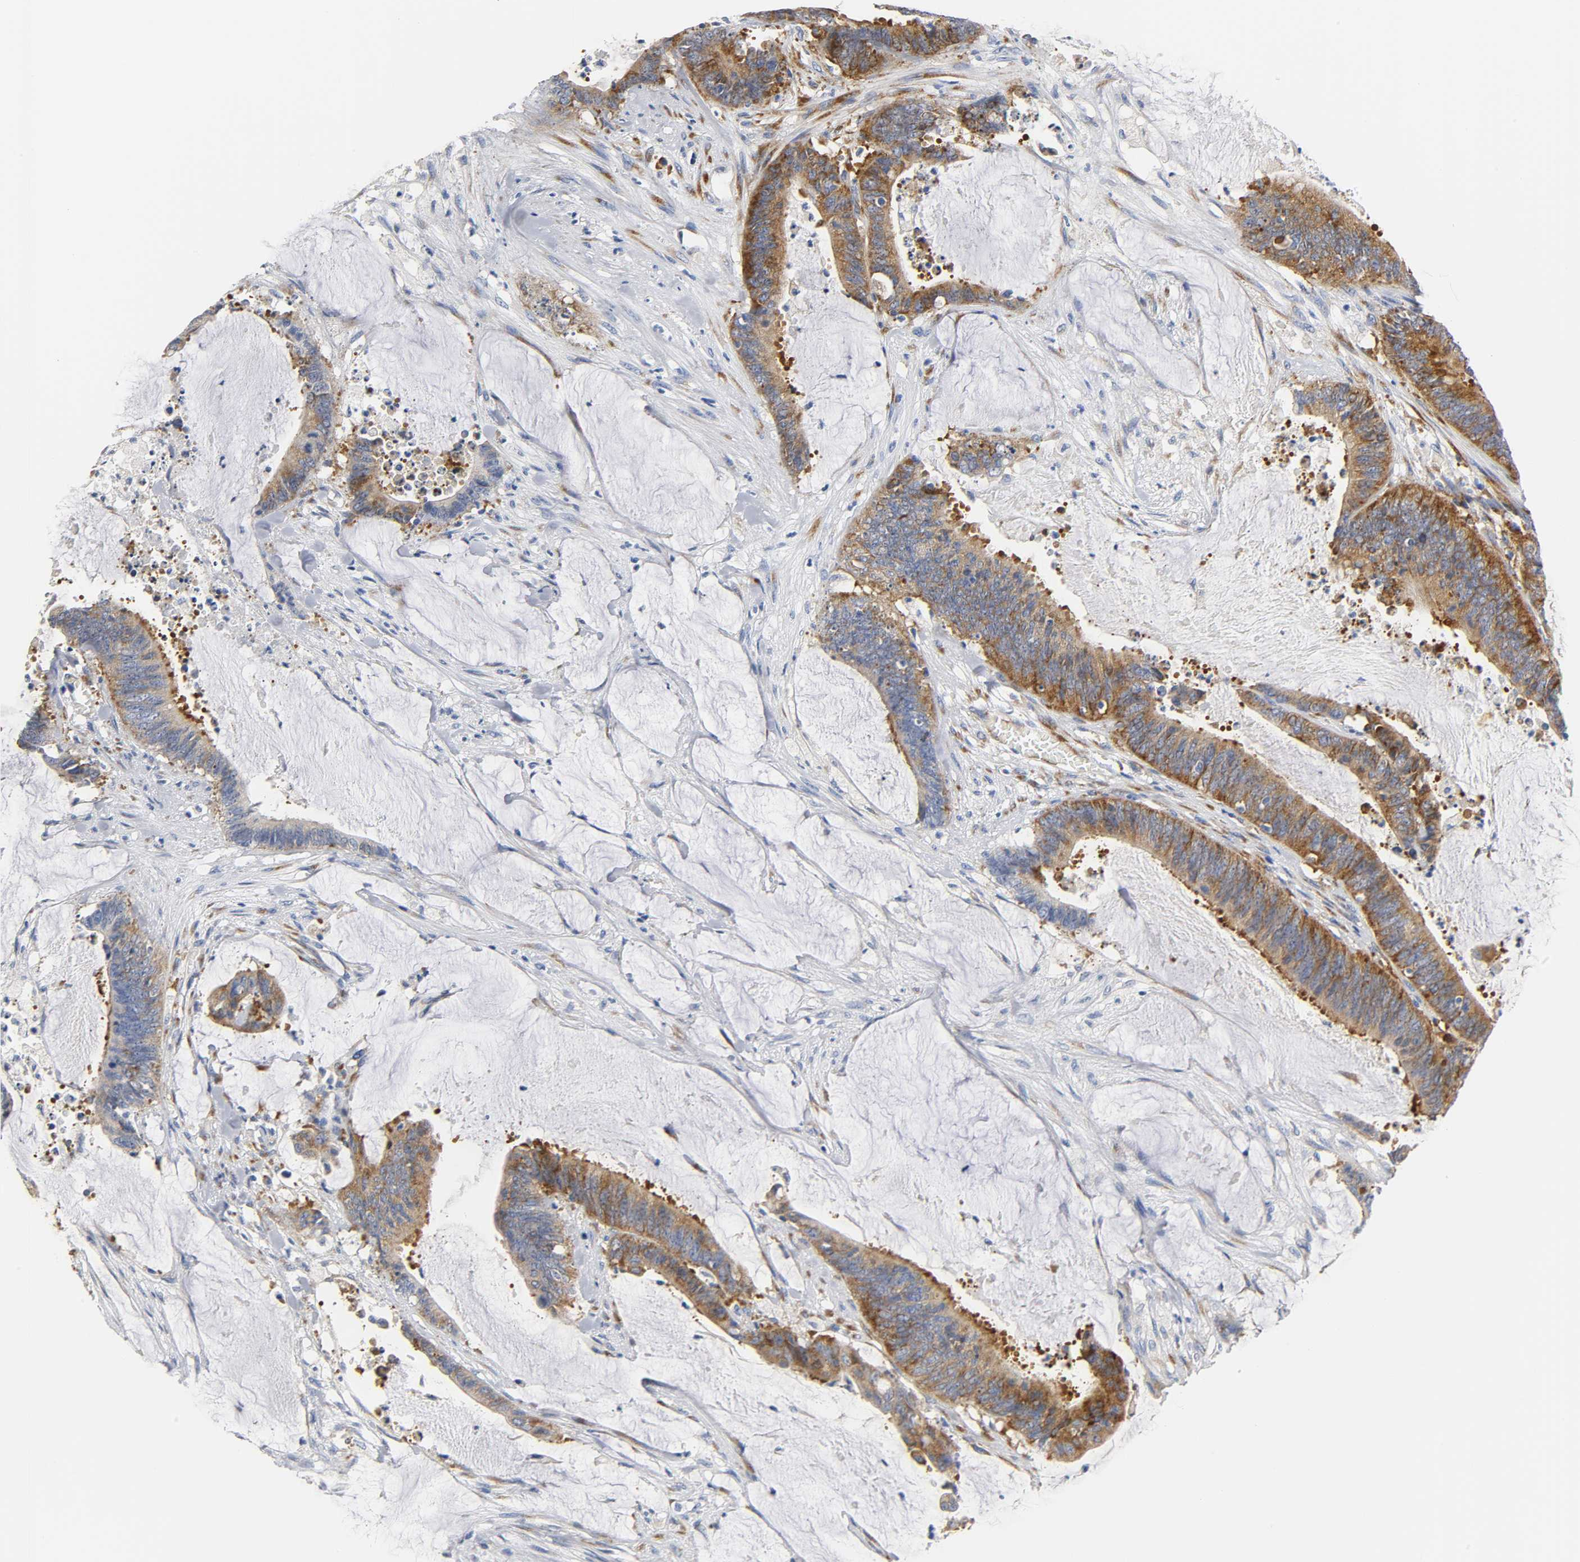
{"staining": {"intensity": "strong", "quantity": ">75%", "location": "cytoplasmic/membranous"}, "tissue": "colorectal cancer", "cell_type": "Tumor cells", "image_type": "cancer", "snomed": [{"axis": "morphology", "description": "Adenocarcinoma, NOS"}, {"axis": "topography", "description": "Rectum"}], "caption": "DAB (3,3'-diaminobenzidine) immunohistochemical staining of colorectal adenocarcinoma reveals strong cytoplasmic/membranous protein staining in approximately >75% of tumor cells.", "gene": "REL", "patient": {"sex": "female", "age": 66}}